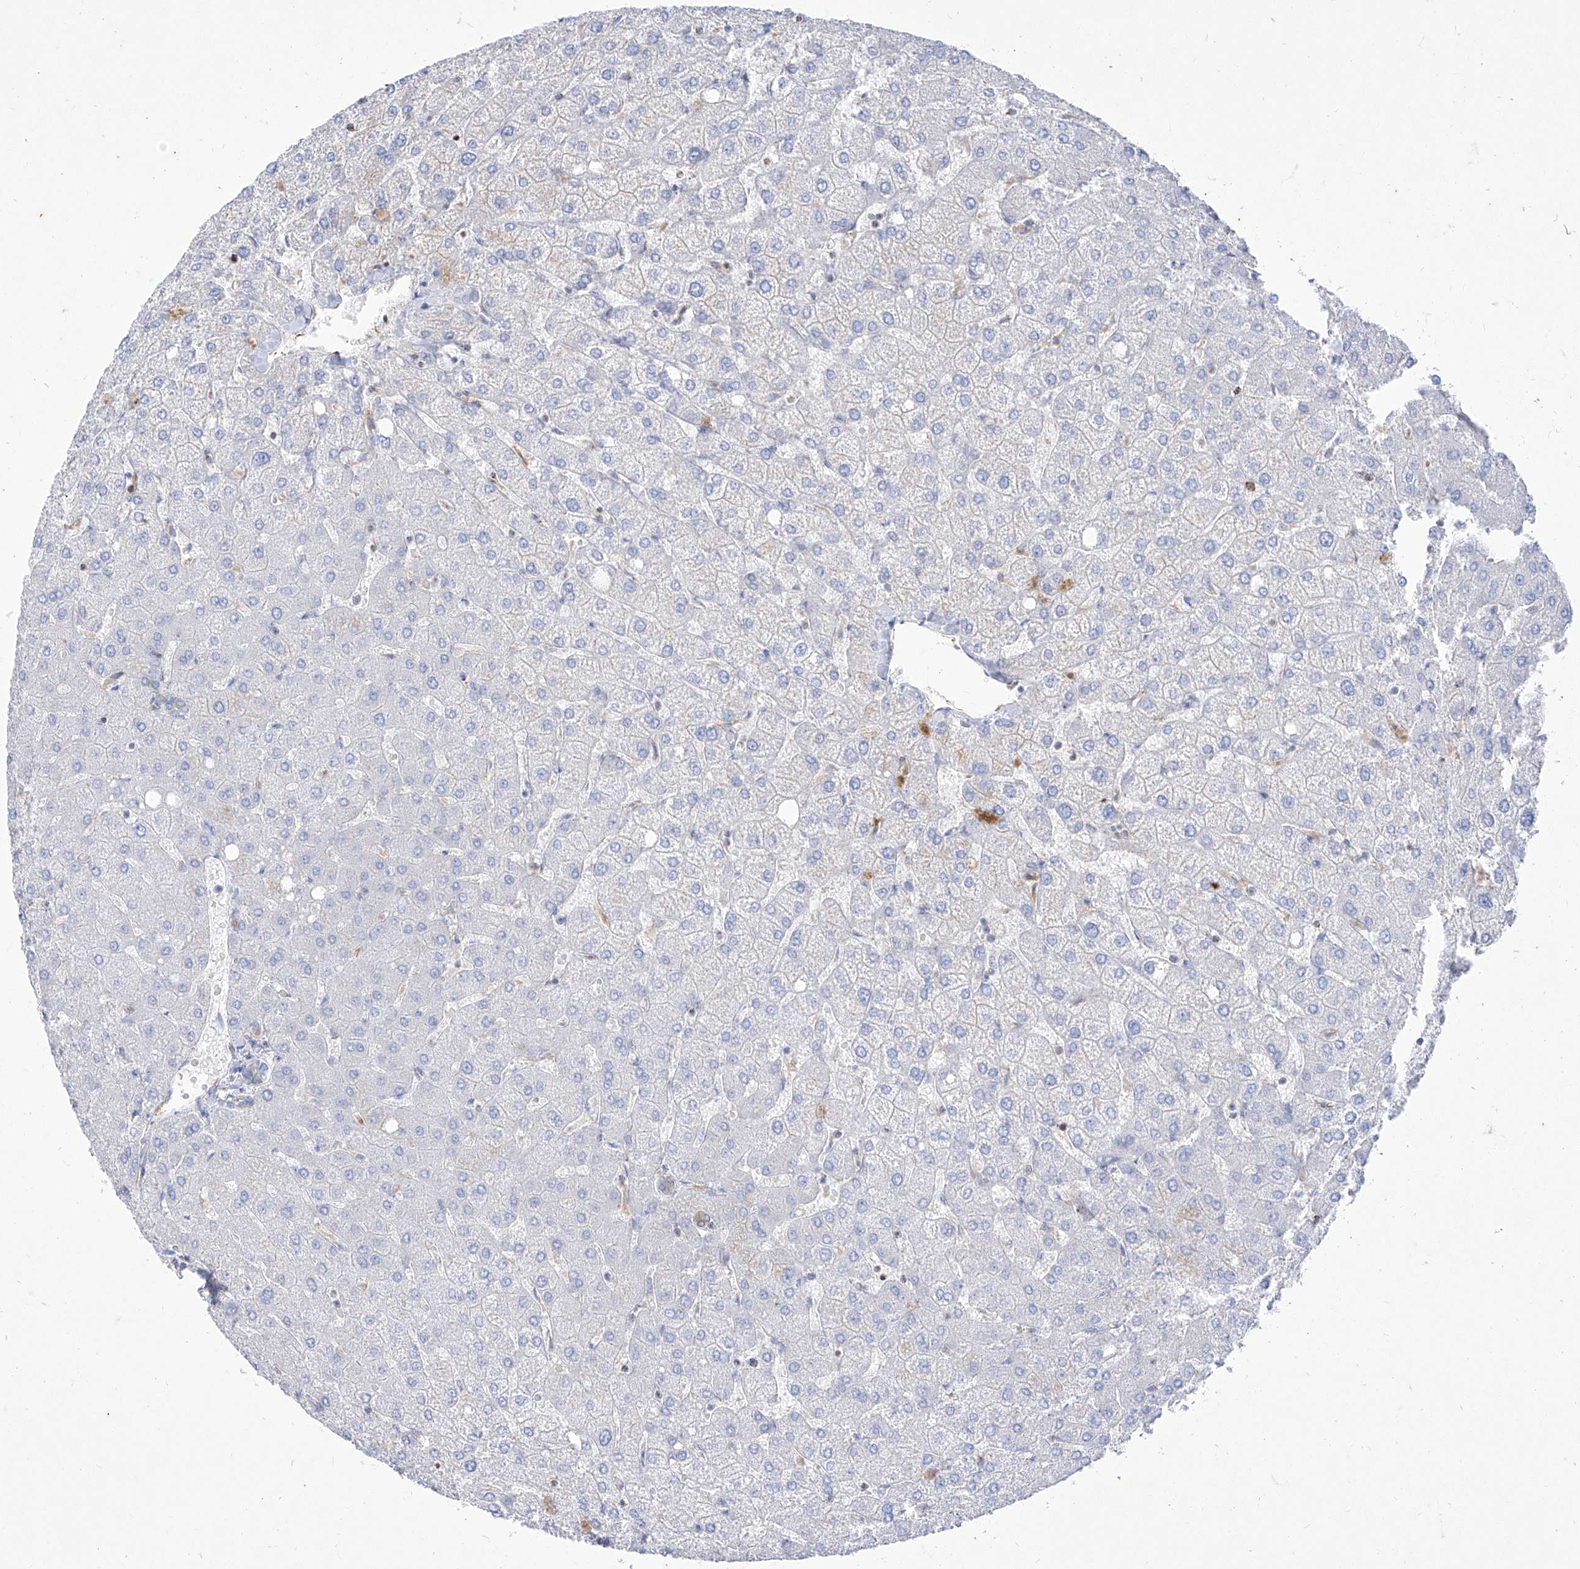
{"staining": {"intensity": "weak", "quantity": "25%-75%", "location": "cytoplasmic/membranous"}, "tissue": "liver", "cell_type": "Cholangiocytes", "image_type": "normal", "snomed": [{"axis": "morphology", "description": "Normal tissue, NOS"}, {"axis": "topography", "description": "Liver"}], "caption": "Protein expression by immunohistochemistry shows weak cytoplasmic/membranous staining in approximately 25%-75% of cholangiocytes in normal liver. (DAB (3,3'-diaminobenzidine) IHC with brightfield microscopy, high magnification).", "gene": "C1orf74", "patient": {"sex": "female", "age": 54}}